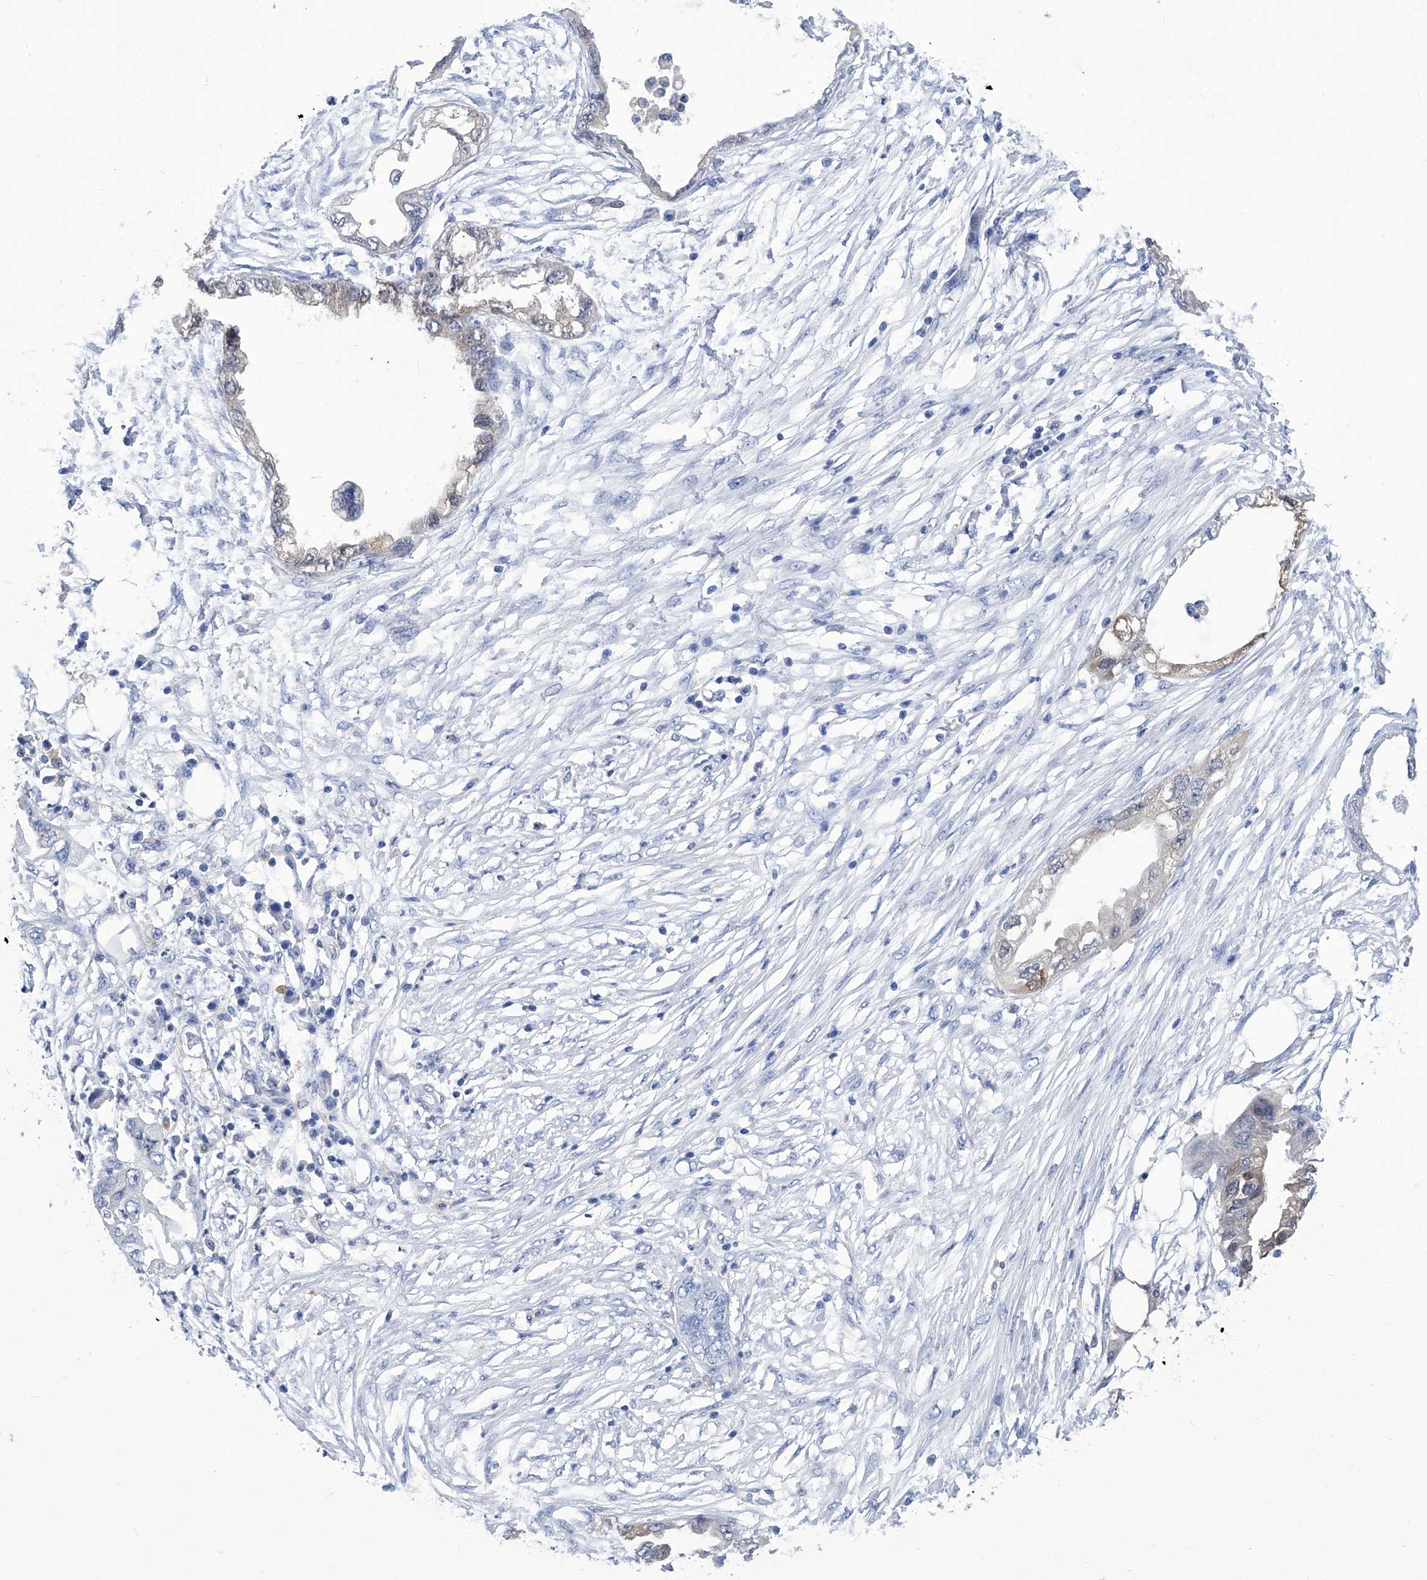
{"staining": {"intensity": "negative", "quantity": "none", "location": "none"}, "tissue": "endometrial cancer", "cell_type": "Tumor cells", "image_type": "cancer", "snomed": [{"axis": "morphology", "description": "Adenocarcinoma, NOS"}, {"axis": "morphology", "description": "Adenocarcinoma, metastatic, NOS"}, {"axis": "topography", "description": "Adipose tissue"}, {"axis": "topography", "description": "Endometrium"}], "caption": "Immunohistochemical staining of human endometrial metastatic adenocarcinoma exhibits no significant positivity in tumor cells.", "gene": "IMPA2", "patient": {"sex": "female", "age": 67}}